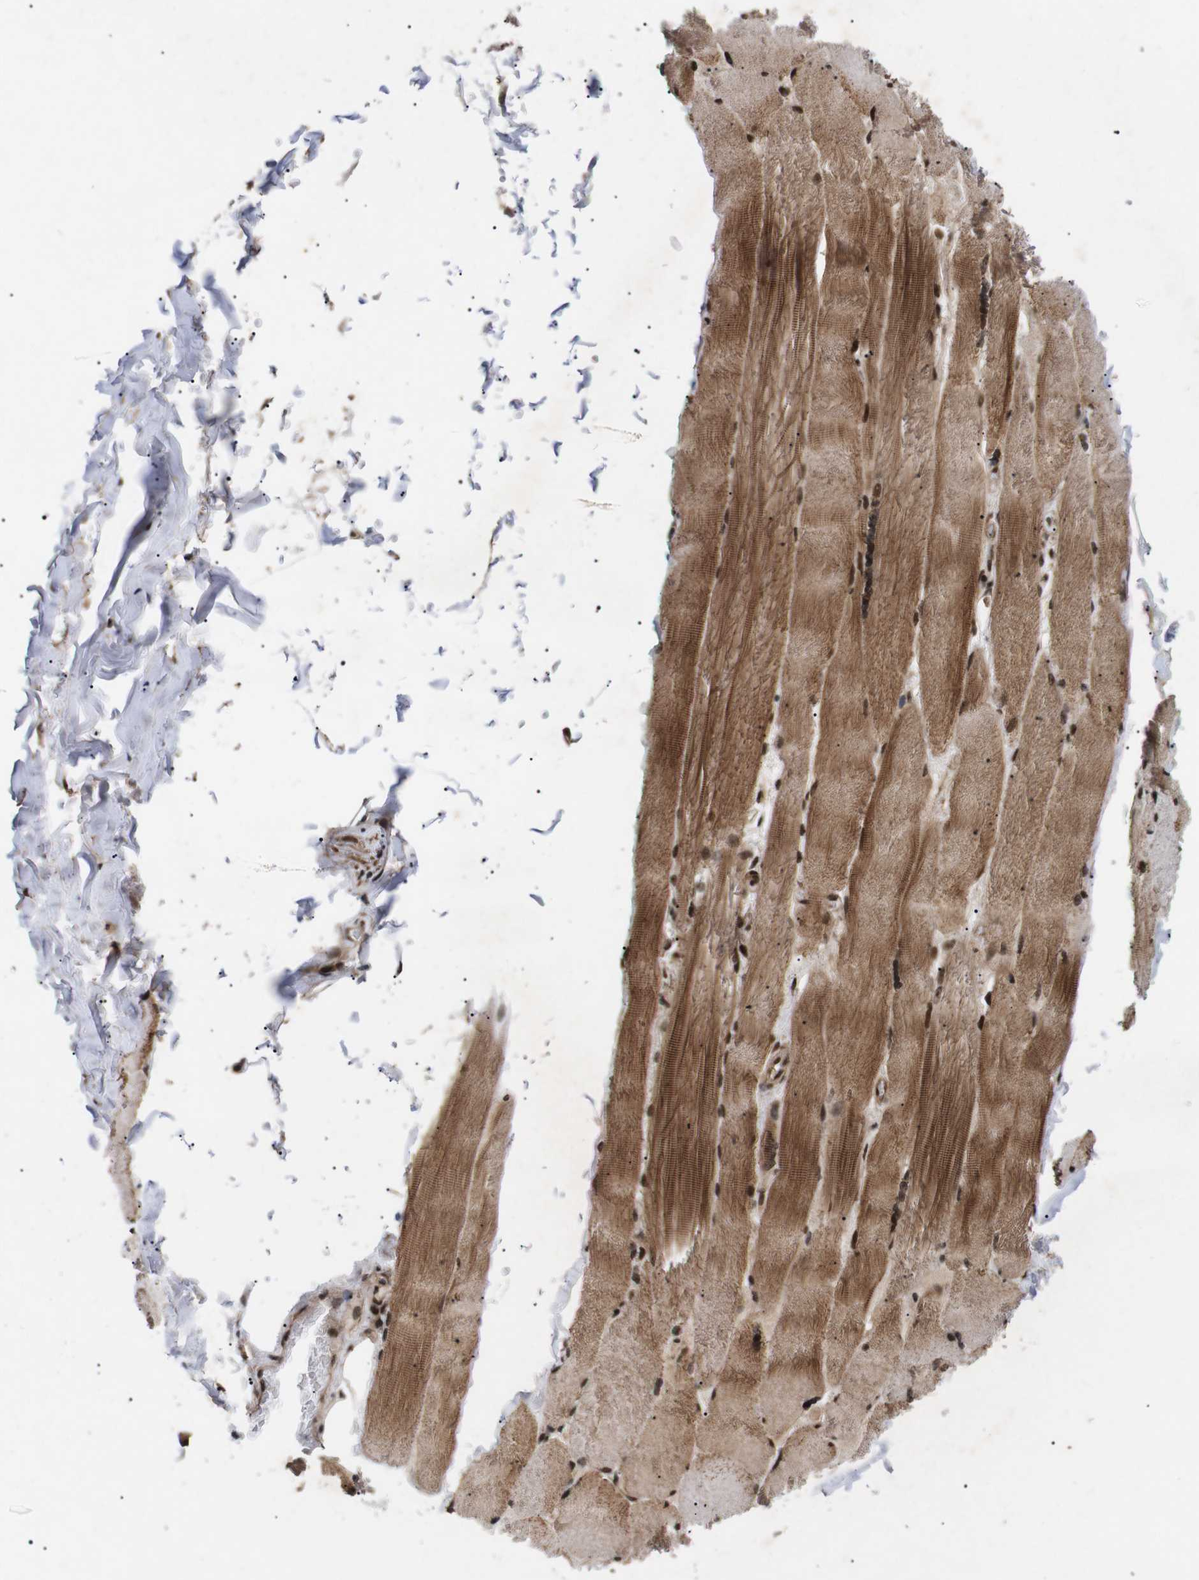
{"staining": {"intensity": "moderate", "quantity": ">75%", "location": "cytoplasmic/membranous,nuclear"}, "tissue": "skeletal muscle", "cell_type": "Myocytes", "image_type": "normal", "snomed": [{"axis": "morphology", "description": "Normal tissue, NOS"}, {"axis": "topography", "description": "Skin"}, {"axis": "topography", "description": "Skeletal muscle"}], "caption": "A brown stain shows moderate cytoplasmic/membranous,nuclear positivity of a protein in myocytes of unremarkable human skeletal muscle. (Brightfield microscopy of DAB IHC at high magnification).", "gene": "KIF23", "patient": {"sex": "male", "age": 83}}